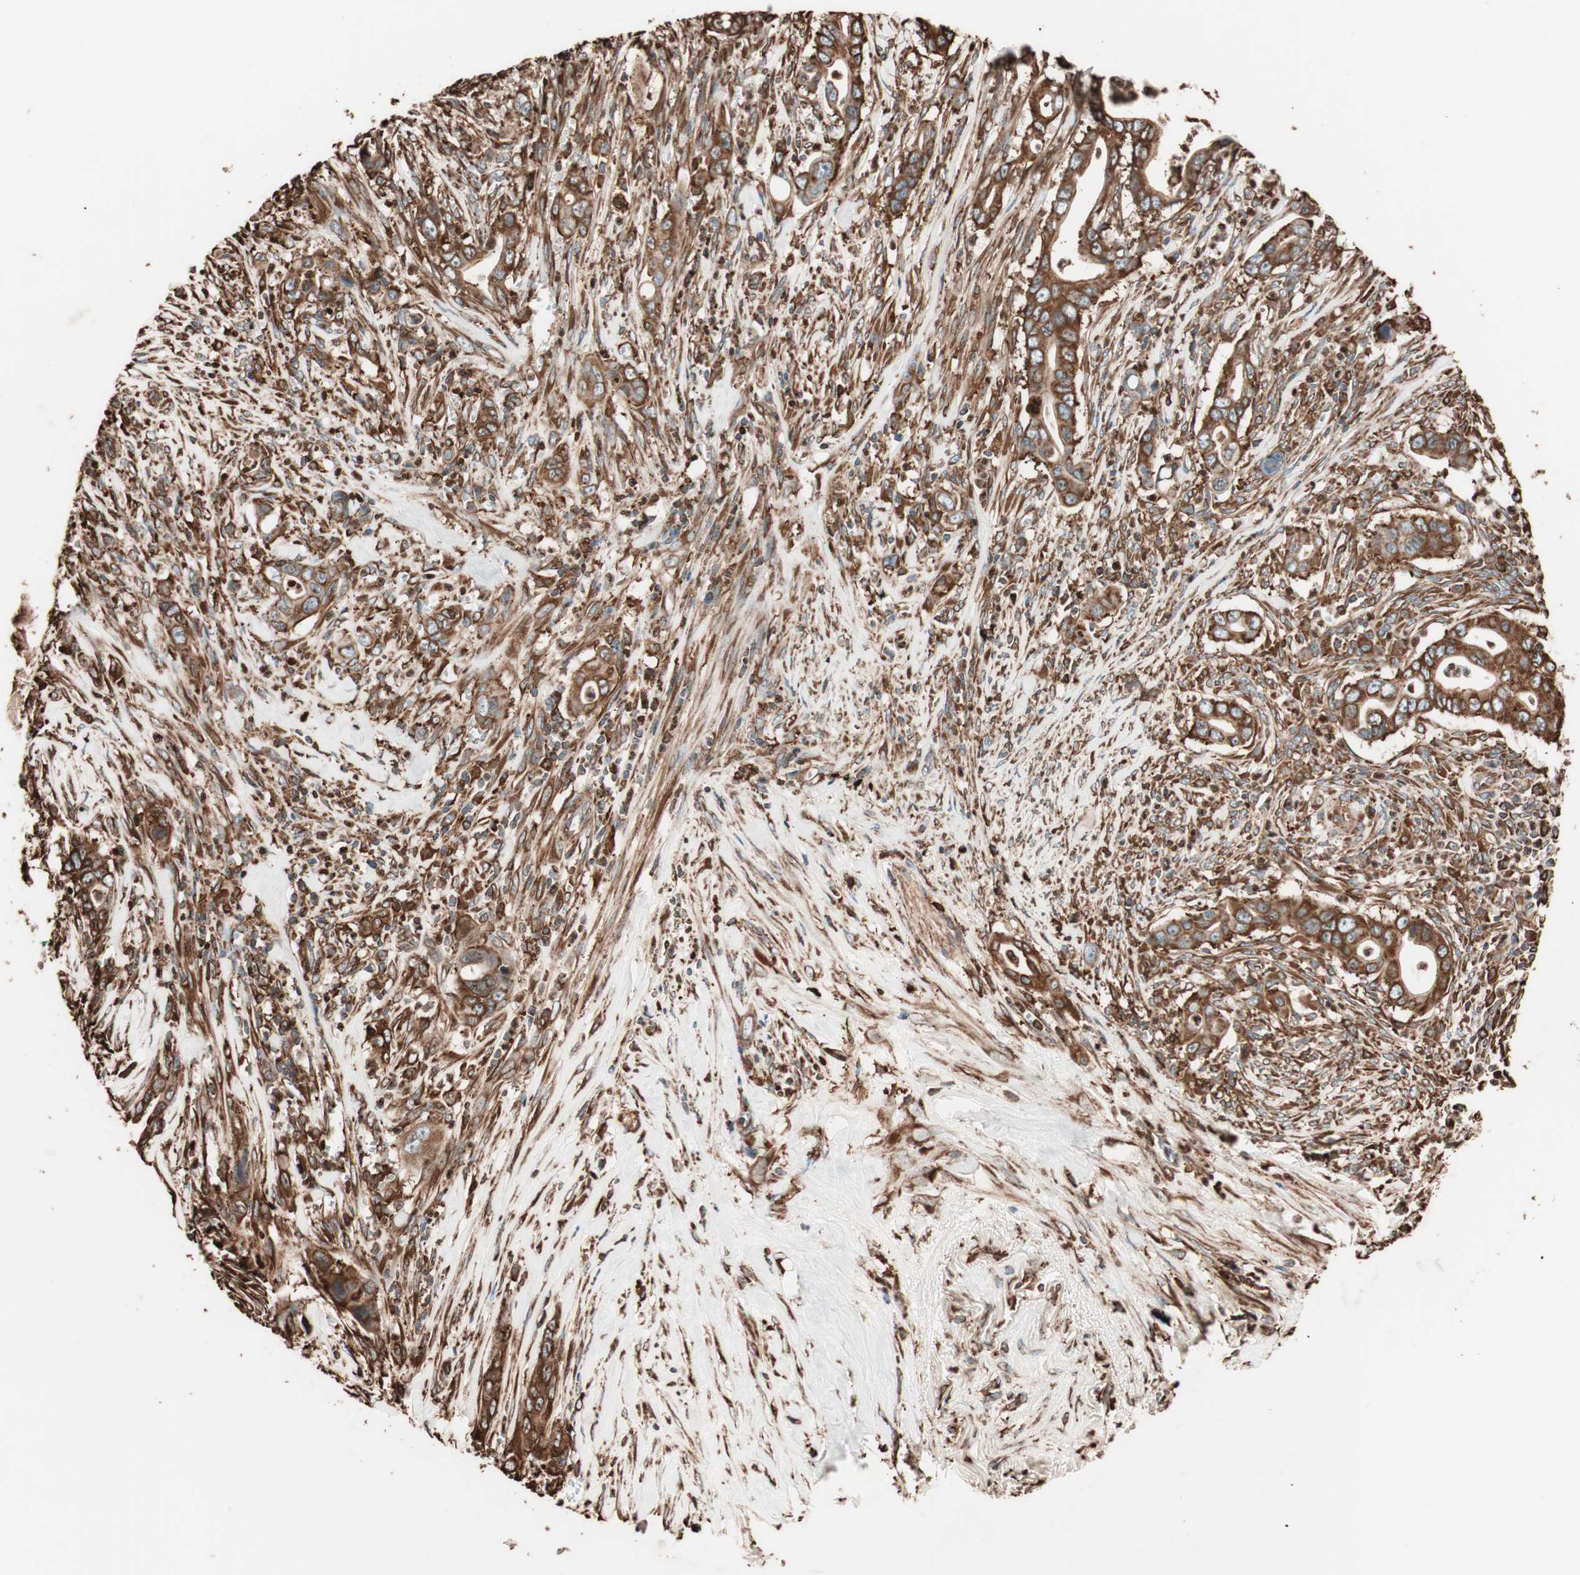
{"staining": {"intensity": "strong", "quantity": ">75%", "location": "cytoplasmic/membranous"}, "tissue": "pancreatic cancer", "cell_type": "Tumor cells", "image_type": "cancer", "snomed": [{"axis": "morphology", "description": "Adenocarcinoma, NOS"}, {"axis": "topography", "description": "Pancreas"}], "caption": "Protein expression analysis of pancreatic adenocarcinoma shows strong cytoplasmic/membranous expression in about >75% of tumor cells. Nuclei are stained in blue.", "gene": "VEGFA", "patient": {"sex": "male", "age": 59}}